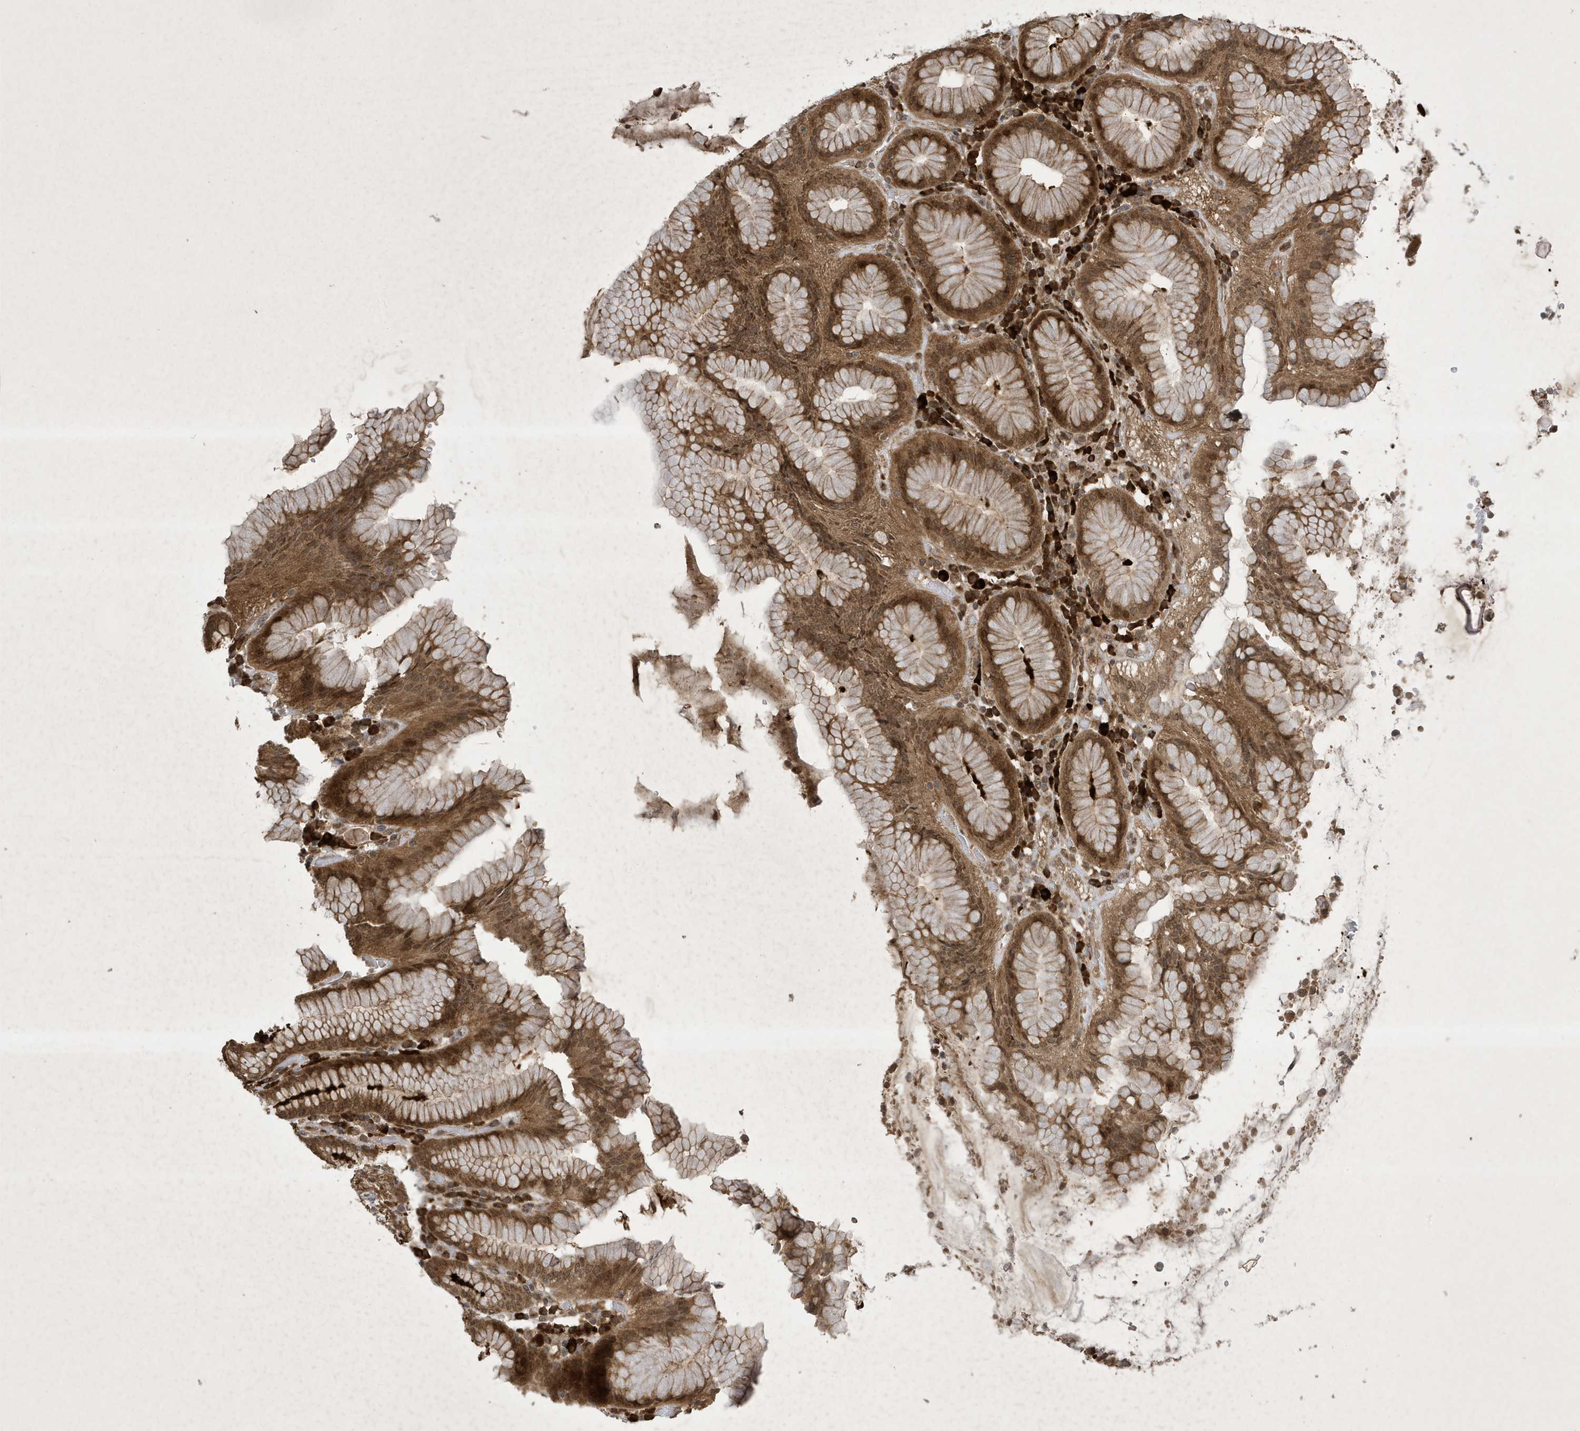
{"staining": {"intensity": "moderate", "quantity": ">75%", "location": "cytoplasmic/membranous,nuclear"}, "tissue": "stomach", "cell_type": "Glandular cells", "image_type": "normal", "snomed": [{"axis": "morphology", "description": "Normal tissue, NOS"}, {"axis": "topography", "description": "Stomach"}, {"axis": "topography", "description": "Stomach, lower"}], "caption": "Brown immunohistochemical staining in unremarkable human stomach exhibits moderate cytoplasmic/membranous,nuclear staining in approximately >75% of glandular cells.", "gene": "STX10", "patient": {"sex": "female", "age": 56}}